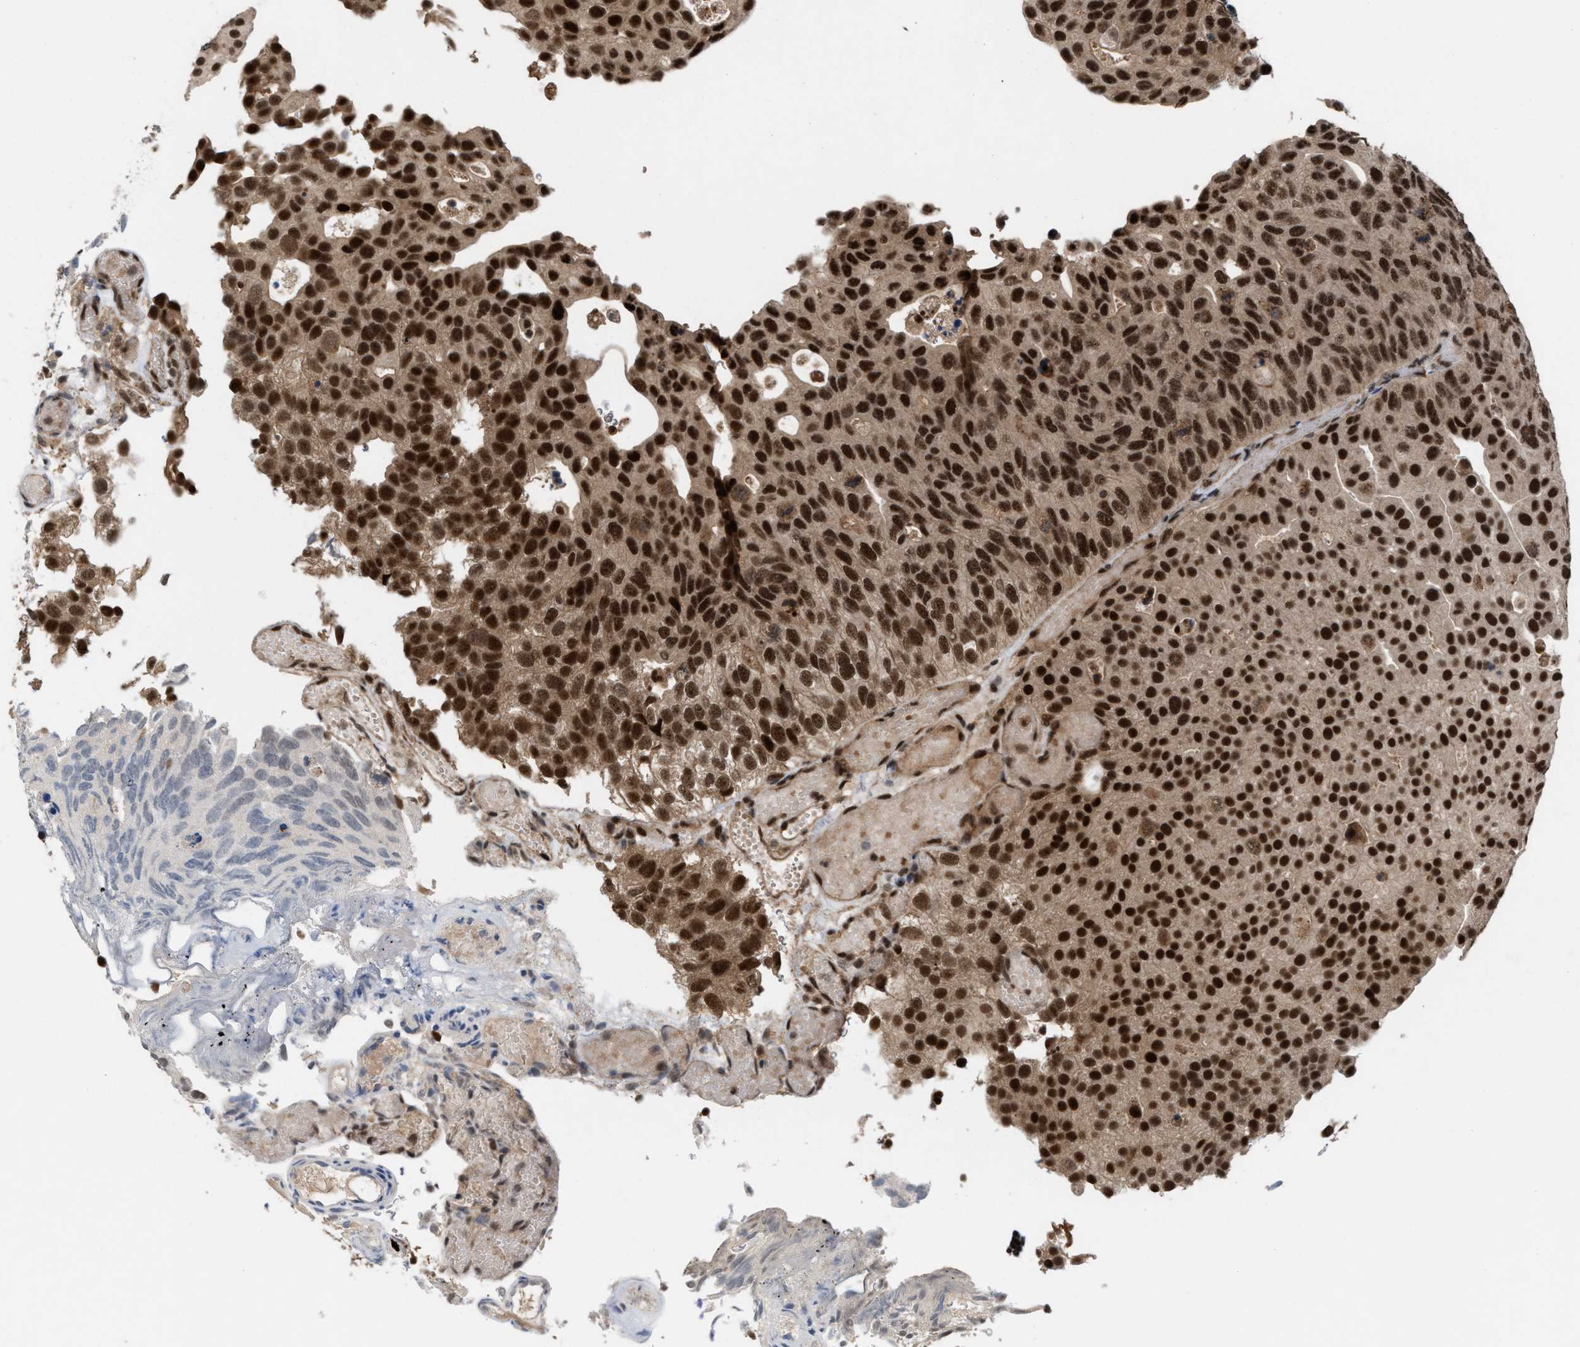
{"staining": {"intensity": "strong", "quantity": ">75%", "location": "cytoplasmic/membranous,nuclear"}, "tissue": "urothelial cancer", "cell_type": "Tumor cells", "image_type": "cancer", "snomed": [{"axis": "morphology", "description": "Urothelial carcinoma, Low grade"}, {"axis": "topography", "description": "Urinary bladder"}], "caption": "Protein staining of low-grade urothelial carcinoma tissue exhibits strong cytoplasmic/membranous and nuclear expression in about >75% of tumor cells.", "gene": "PRPF4", "patient": {"sex": "male", "age": 78}}